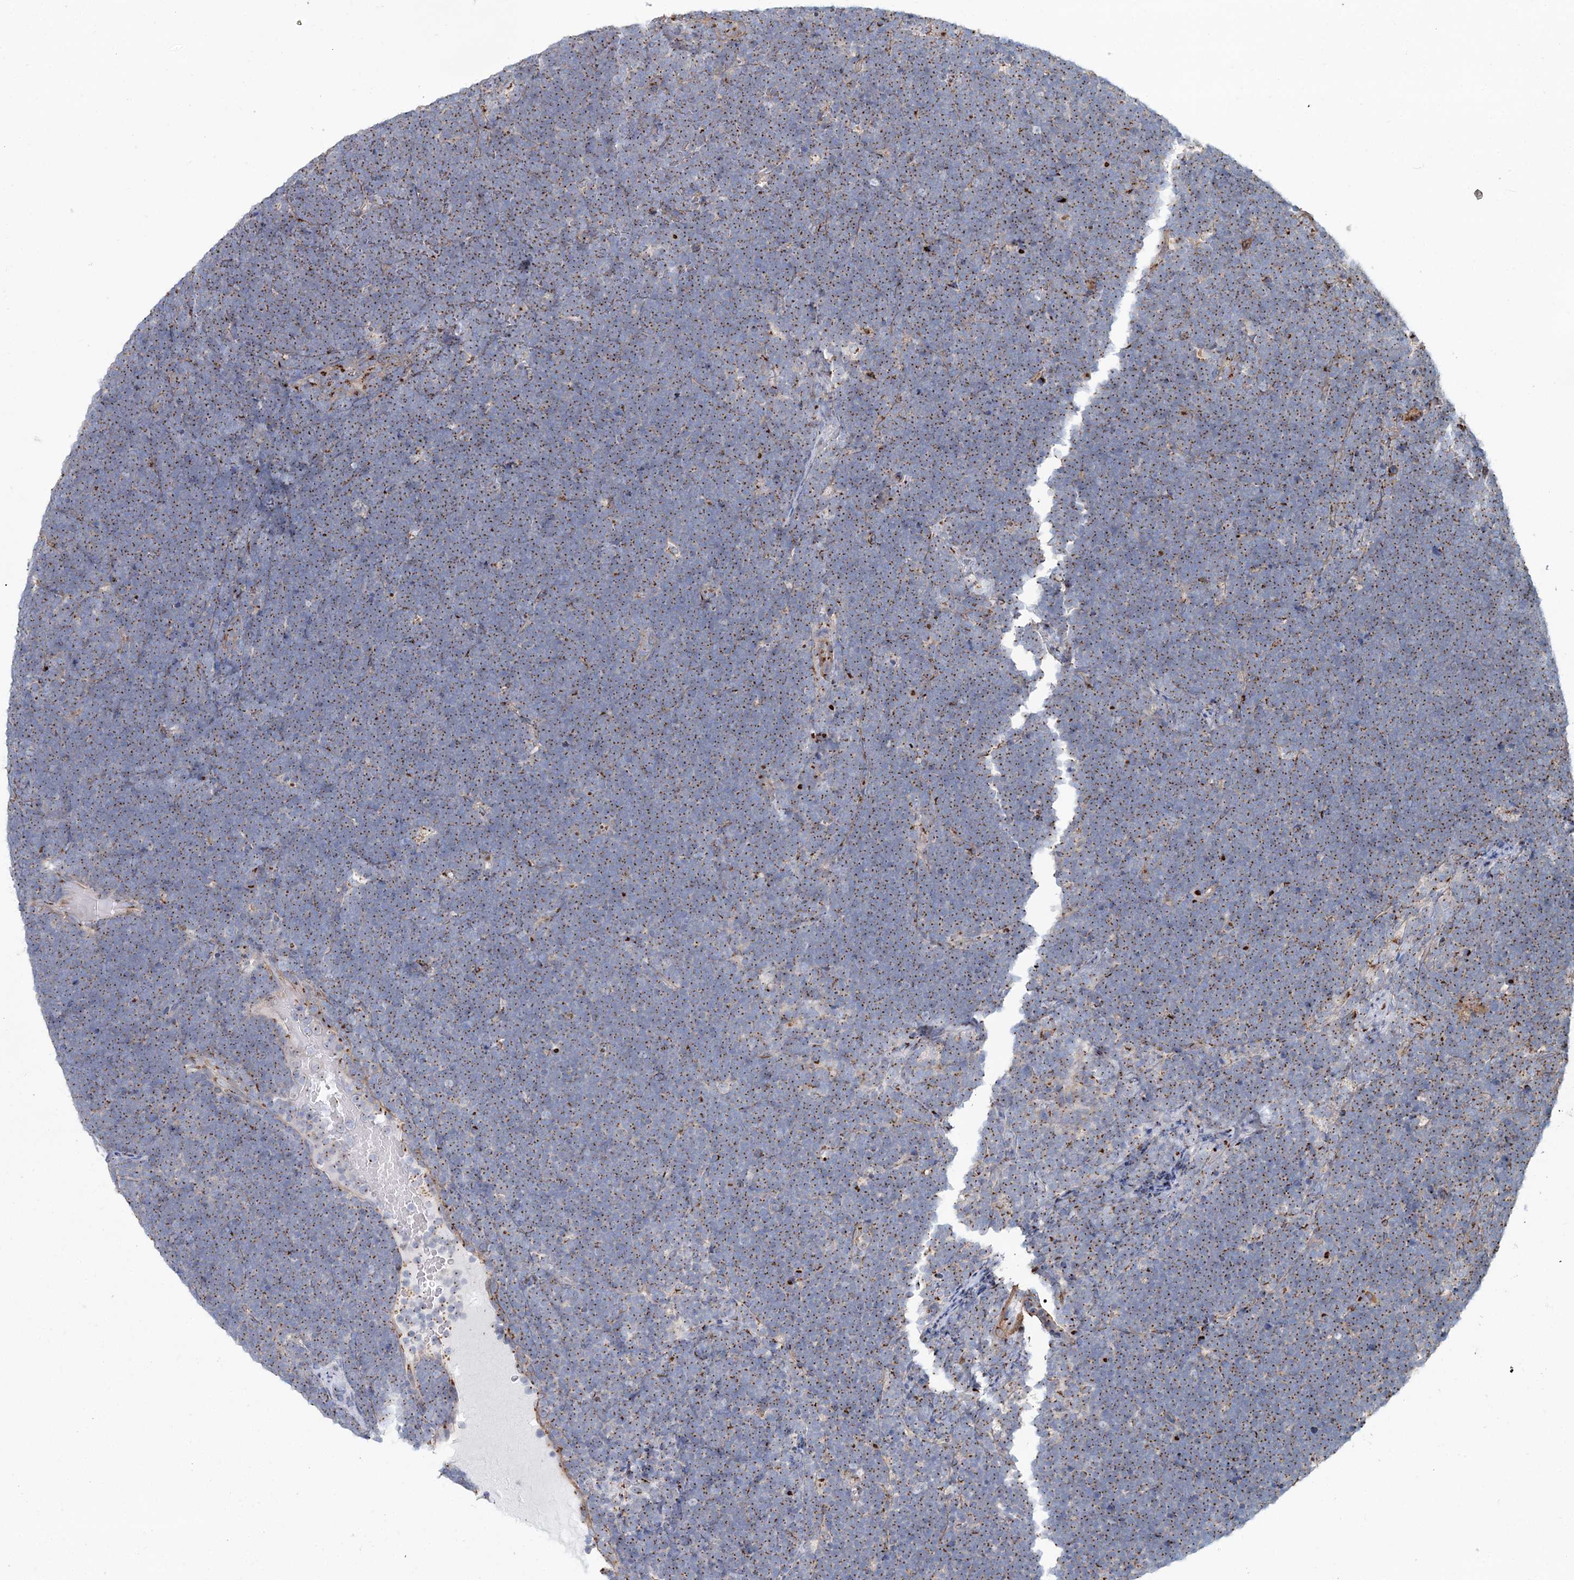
{"staining": {"intensity": "moderate", "quantity": ">75%", "location": "cytoplasmic/membranous"}, "tissue": "lymphoma", "cell_type": "Tumor cells", "image_type": "cancer", "snomed": [{"axis": "morphology", "description": "Malignant lymphoma, non-Hodgkin's type, High grade"}, {"axis": "topography", "description": "Lymph node"}], "caption": "Brown immunohistochemical staining in human lymphoma reveals moderate cytoplasmic/membranous staining in about >75% of tumor cells. (DAB IHC, brown staining for protein, blue staining for nuclei).", "gene": "MAN1A2", "patient": {"sex": "male", "age": 13}}